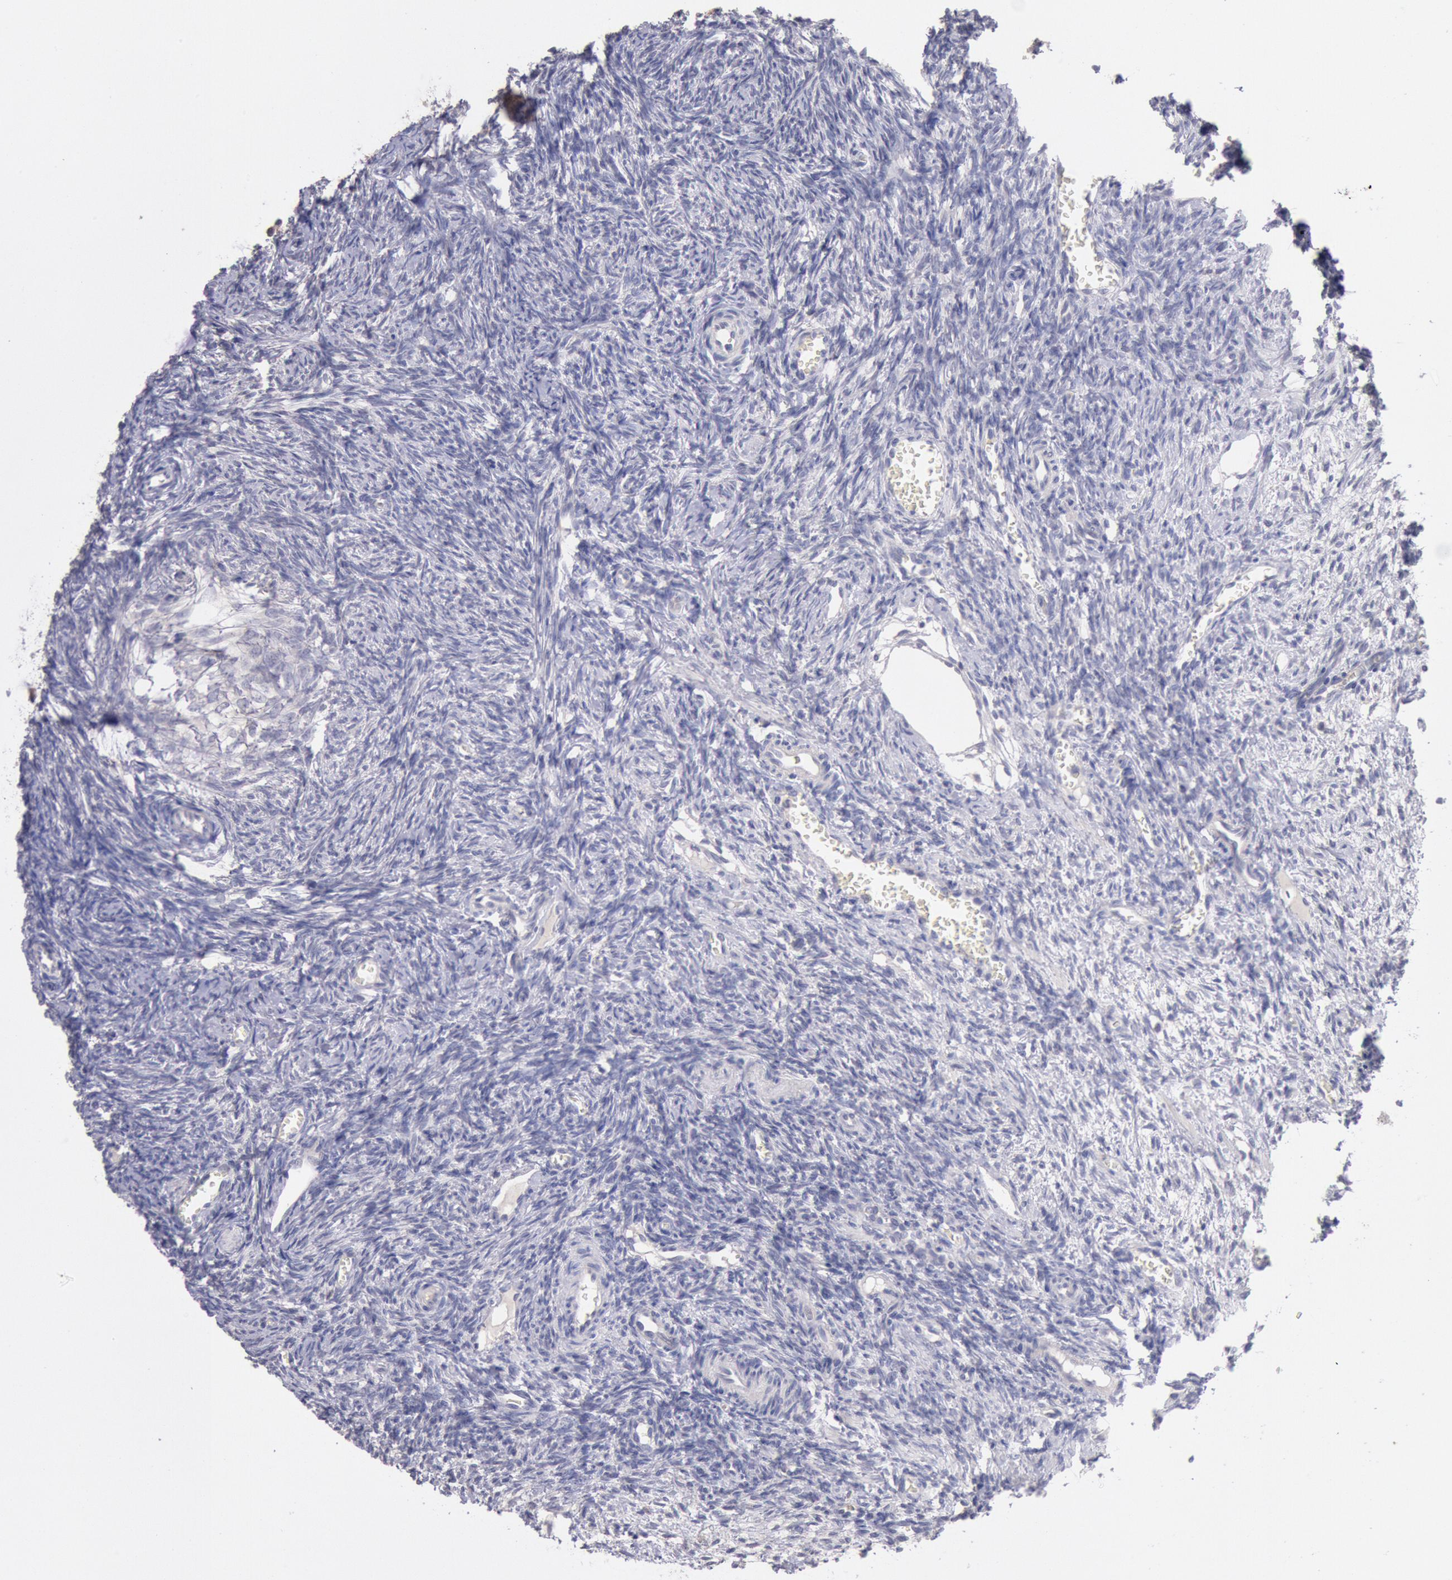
{"staining": {"intensity": "negative", "quantity": "none", "location": "none"}, "tissue": "ovary", "cell_type": "Ovarian stroma cells", "image_type": "normal", "snomed": [{"axis": "morphology", "description": "Normal tissue, NOS"}, {"axis": "topography", "description": "Ovary"}], "caption": "Micrograph shows no protein staining in ovarian stroma cells of normal ovary. (Brightfield microscopy of DAB (3,3'-diaminobenzidine) immunohistochemistry (IHC) at high magnification).", "gene": "GAL3ST1", "patient": {"sex": "female", "age": 27}}